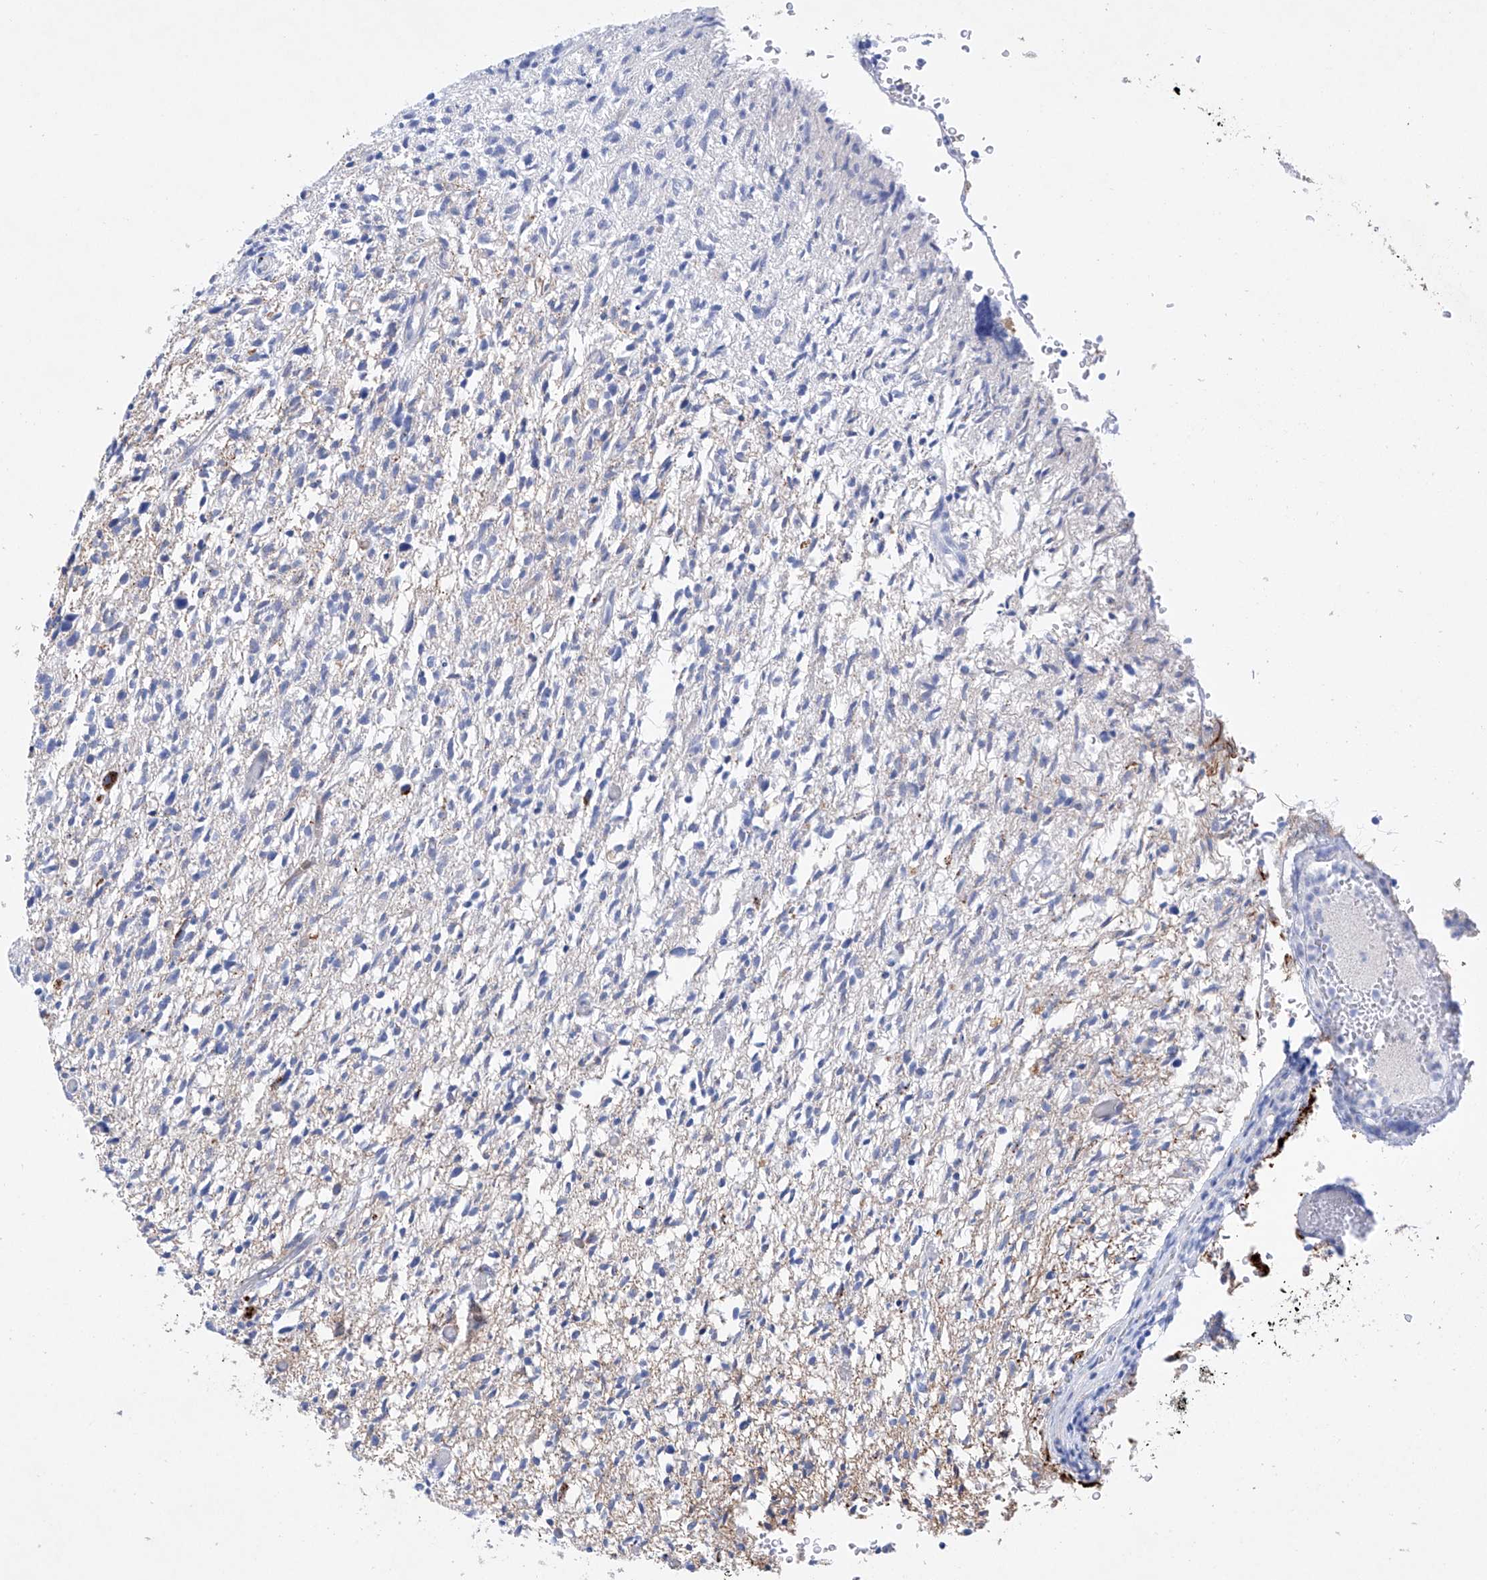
{"staining": {"intensity": "negative", "quantity": "none", "location": "none"}, "tissue": "glioma", "cell_type": "Tumor cells", "image_type": "cancer", "snomed": [{"axis": "morphology", "description": "Glioma, malignant, High grade"}, {"axis": "topography", "description": "Brain"}], "caption": "Malignant glioma (high-grade) was stained to show a protein in brown. There is no significant positivity in tumor cells. Brightfield microscopy of immunohistochemistry stained with DAB (brown) and hematoxylin (blue), captured at high magnification.", "gene": "LURAP1", "patient": {"sex": "female", "age": 57}}